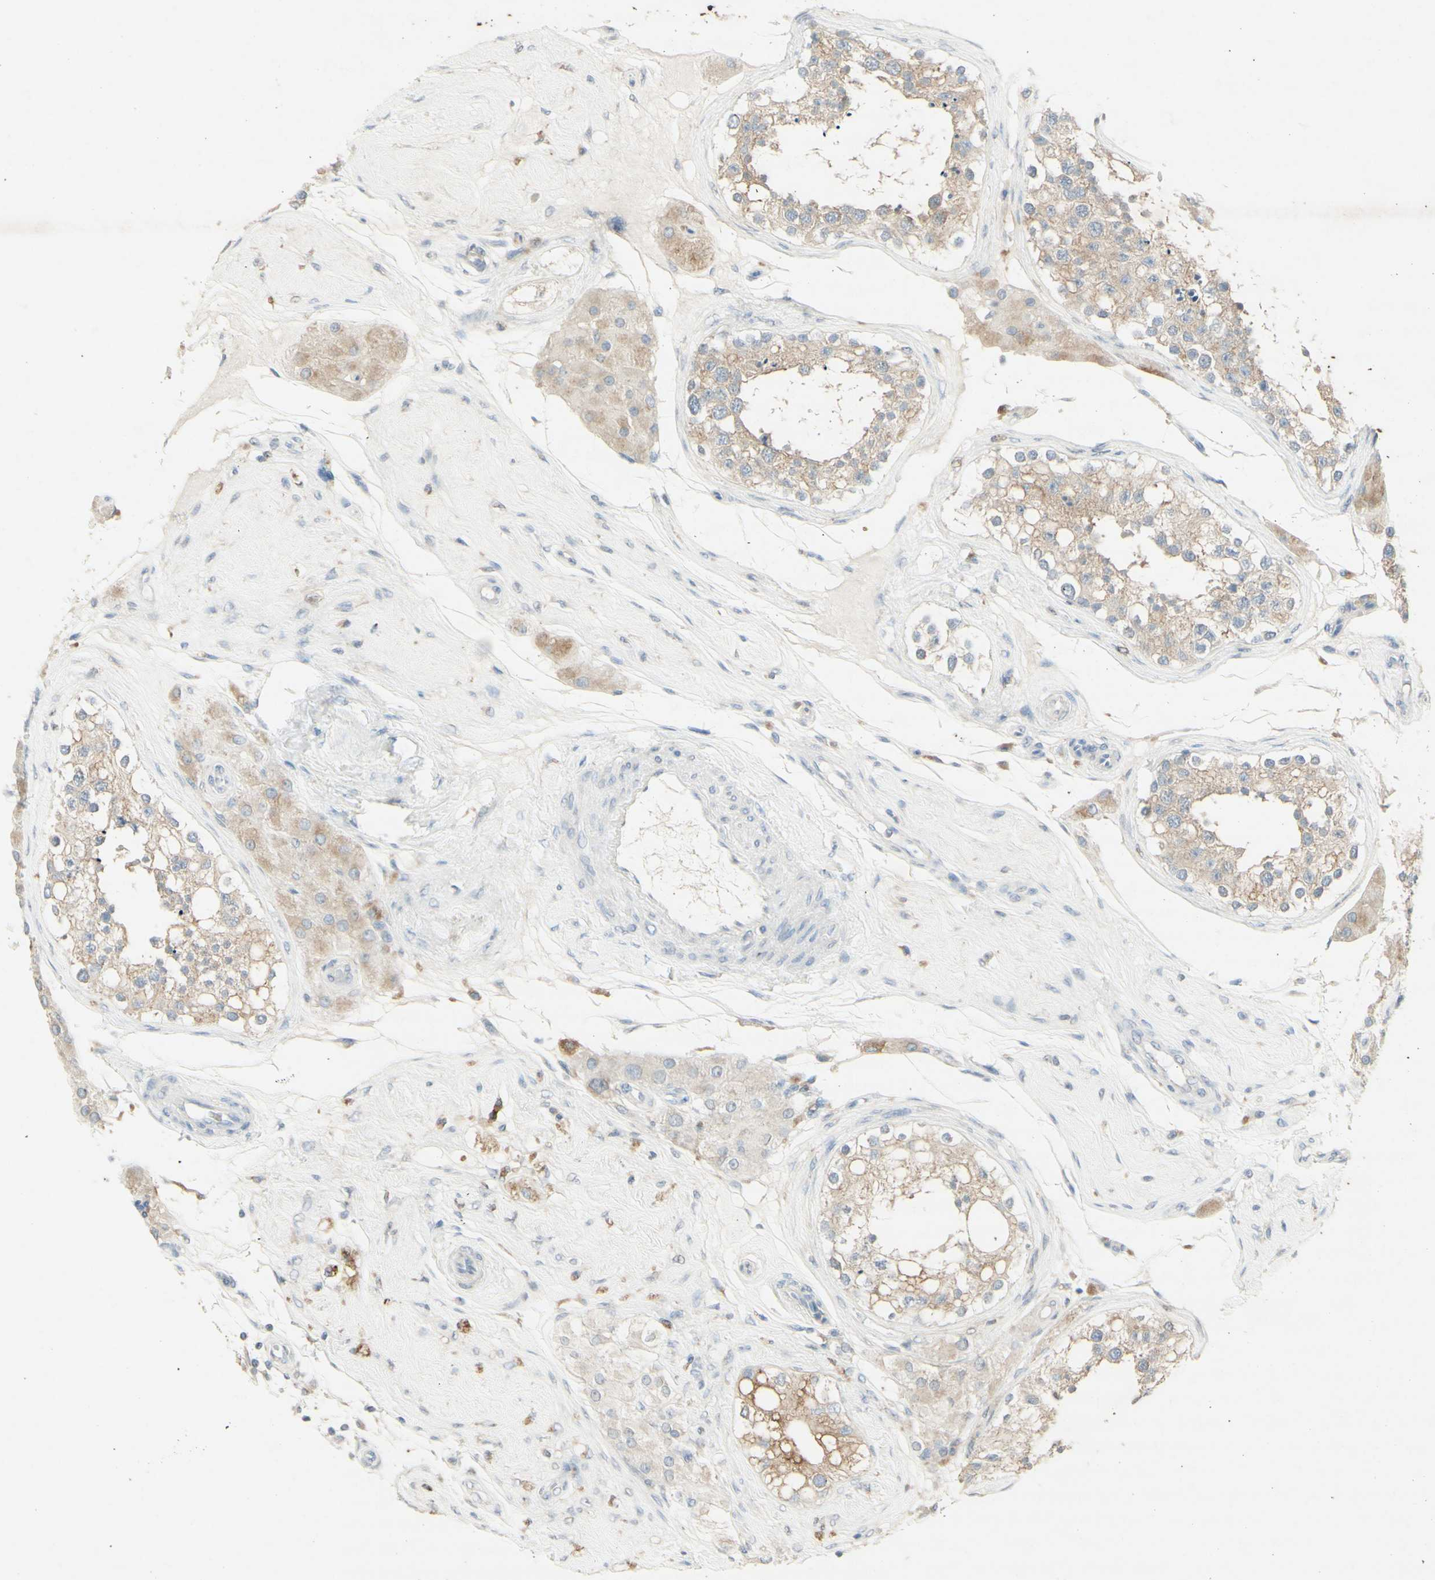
{"staining": {"intensity": "weak", "quantity": "<25%", "location": "cytoplasmic/membranous"}, "tissue": "testis", "cell_type": "Cells in seminiferous ducts", "image_type": "normal", "snomed": [{"axis": "morphology", "description": "Normal tissue, NOS"}, {"axis": "topography", "description": "Testis"}], "caption": "DAB immunohistochemical staining of unremarkable human testis displays no significant expression in cells in seminiferous ducts.", "gene": "ATP6V1B1", "patient": {"sex": "male", "age": 68}}